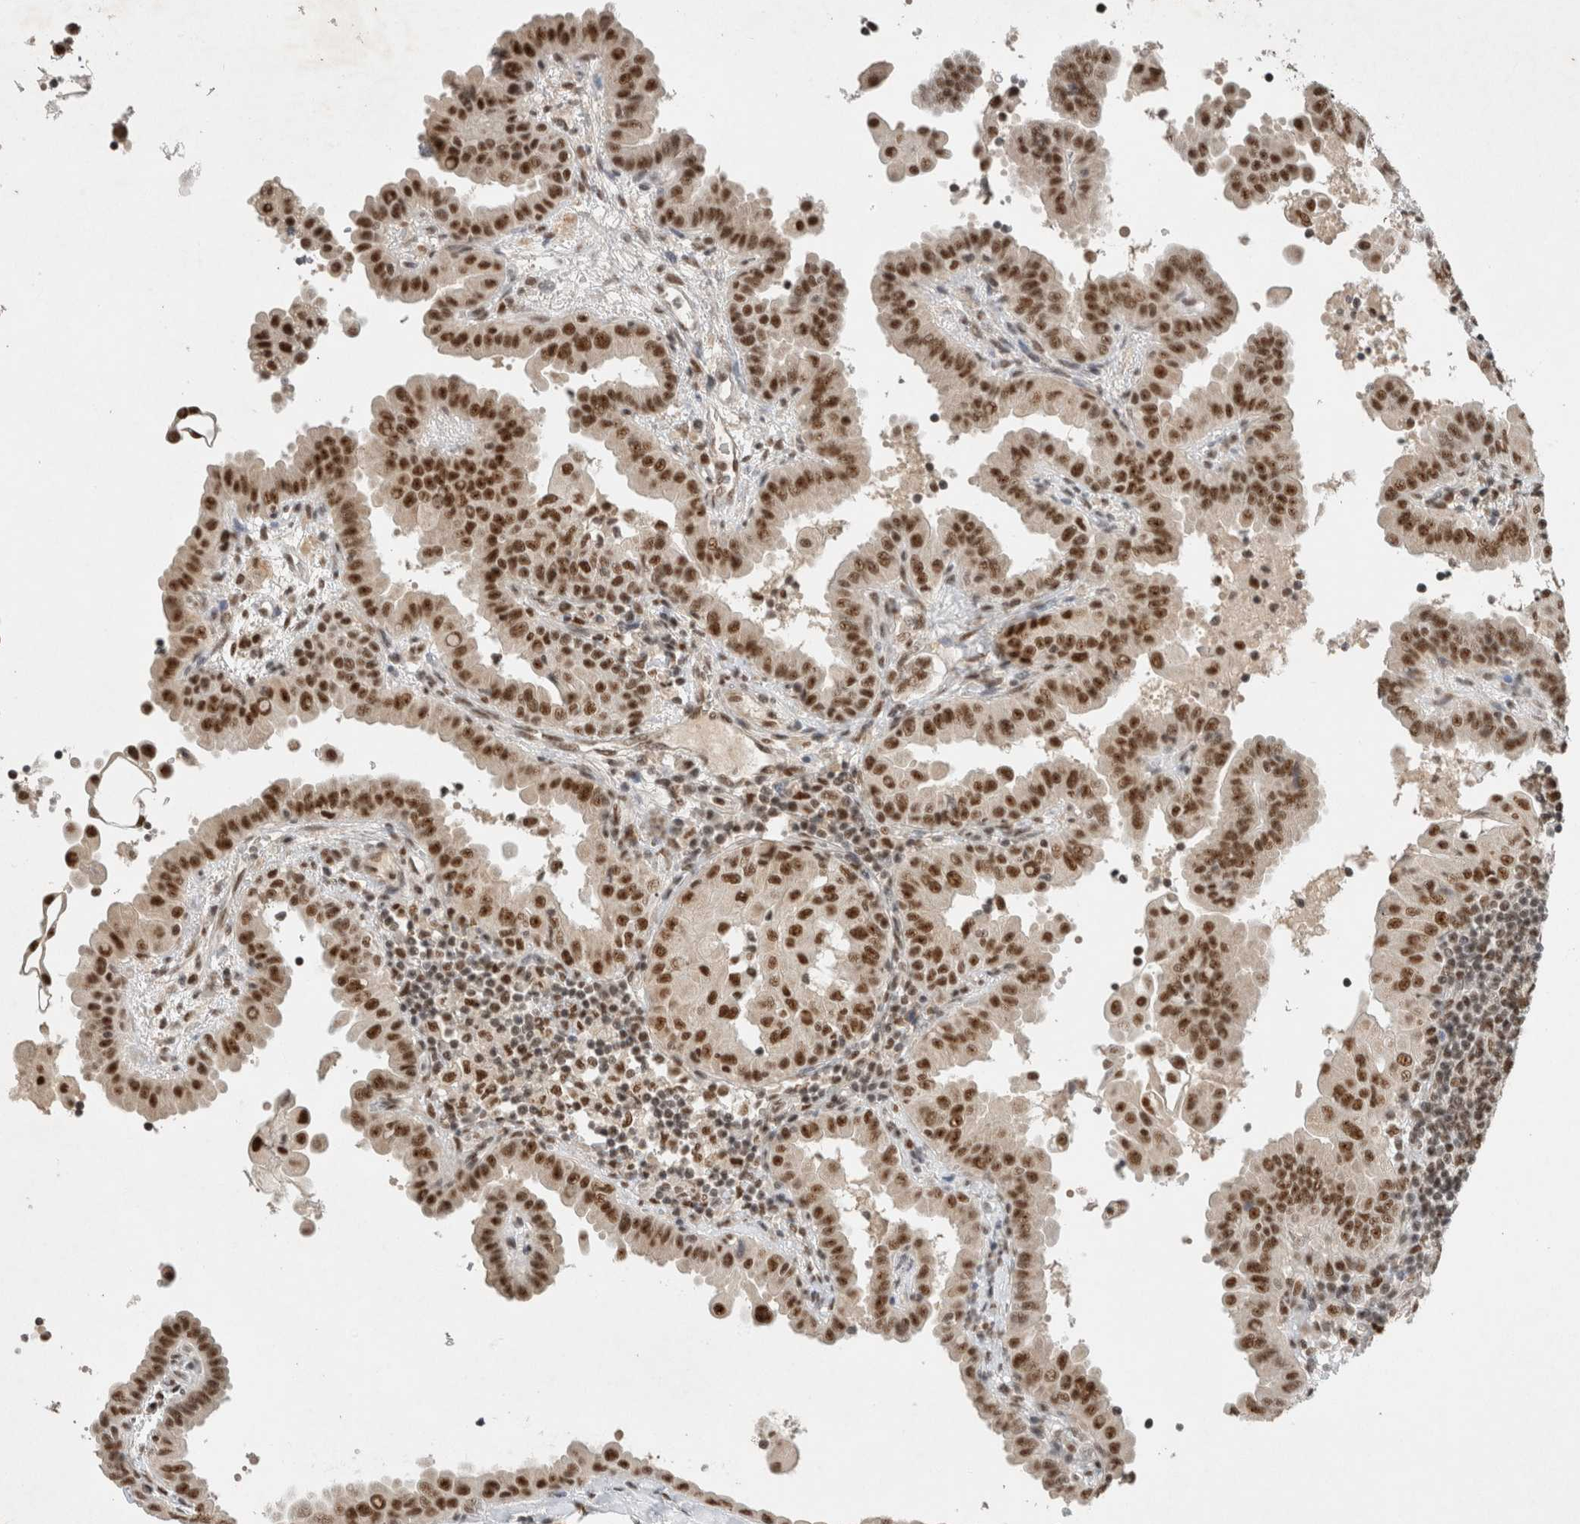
{"staining": {"intensity": "strong", "quantity": ">75%", "location": "nuclear"}, "tissue": "thyroid cancer", "cell_type": "Tumor cells", "image_type": "cancer", "snomed": [{"axis": "morphology", "description": "Papillary adenocarcinoma, NOS"}, {"axis": "topography", "description": "Thyroid gland"}], "caption": "Immunohistochemical staining of human papillary adenocarcinoma (thyroid) exhibits high levels of strong nuclear protein positivity in approximately >75% of tumor cells.", "gene": "DDX42", "patient": {"sex": "male", "age": 33}}